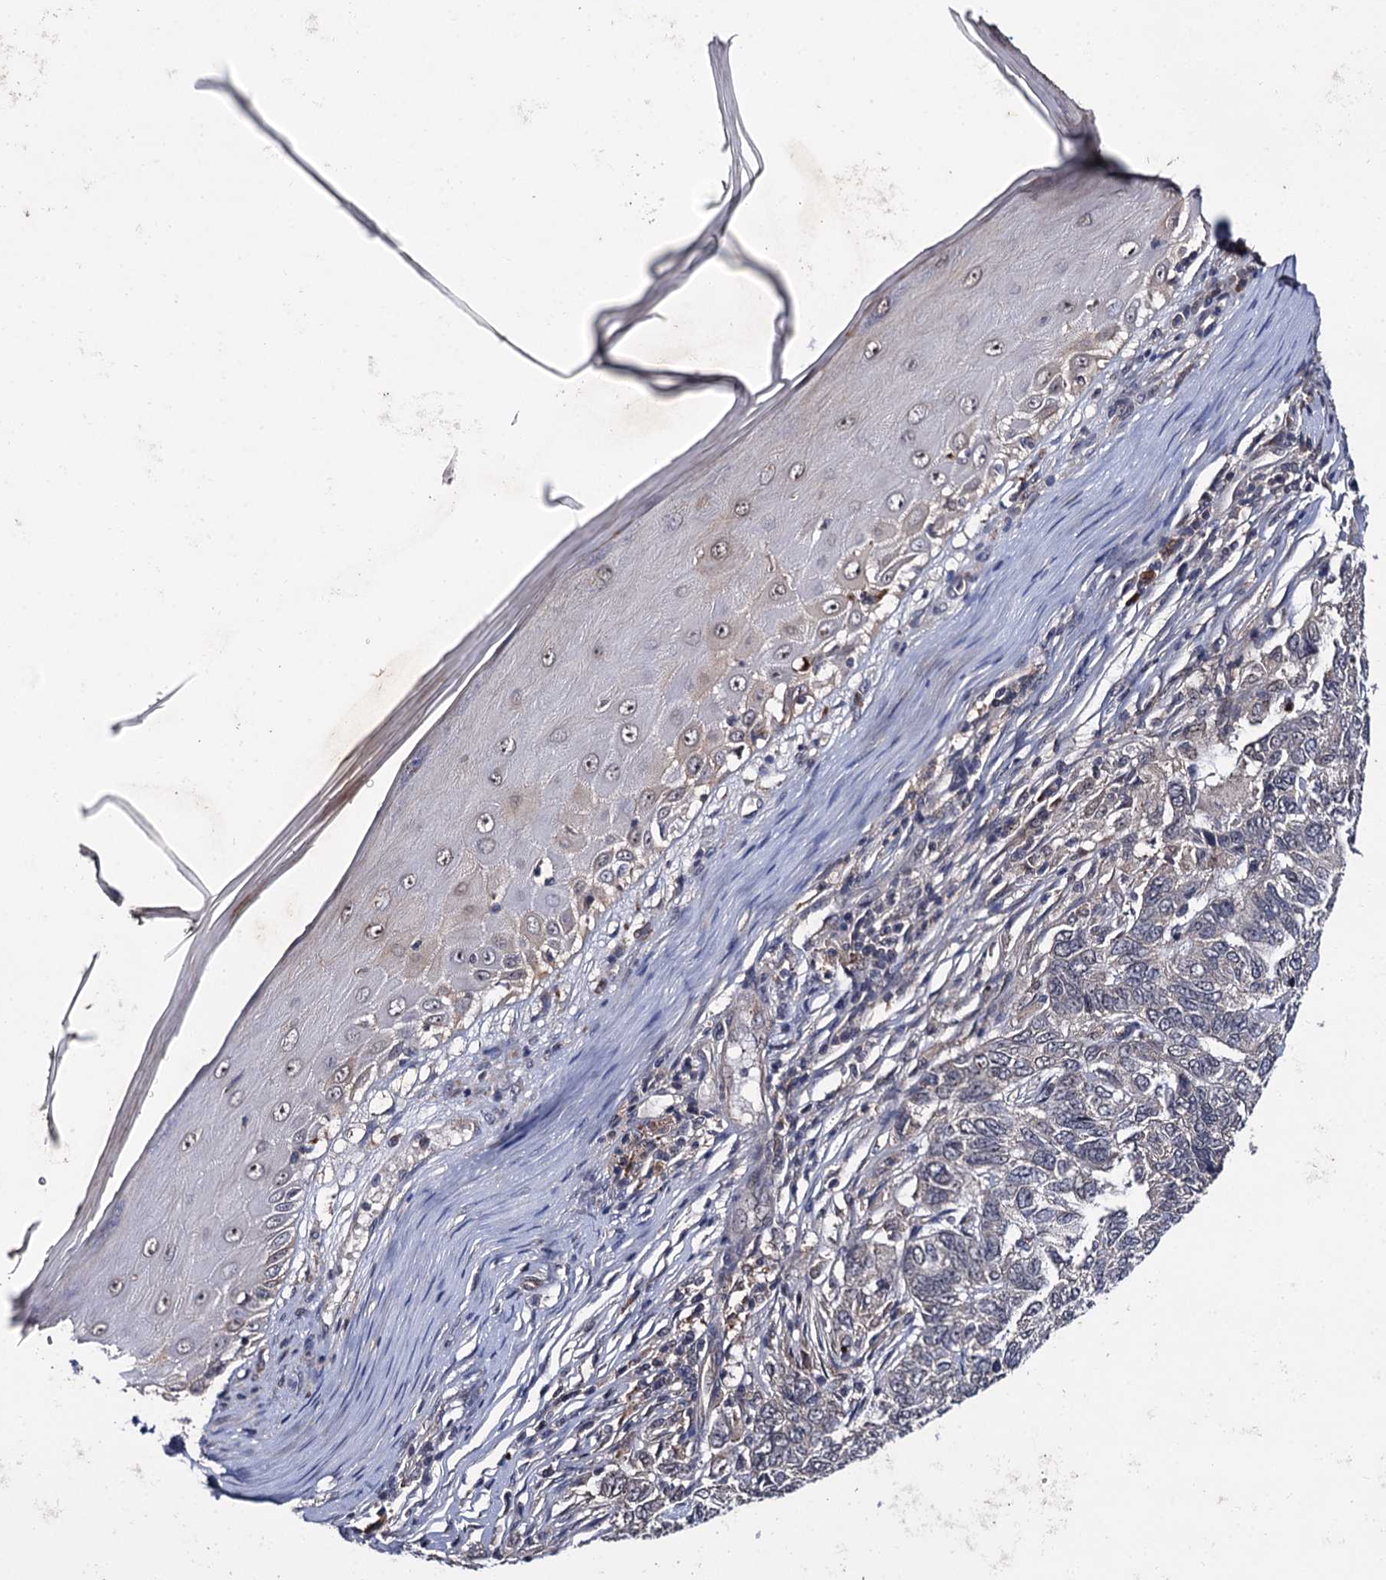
{"staining": {"intensity": "negative", "quantity": "none", "location": "none"}, "tissue": "skin cancer", "cell_type": "Tumor cells", "image_type": "cancer", "snomed": [{"axis": "morphology", "description": "Basal cell carcinoma"}, {"axis": "topography", "description": "Skin"}], "caption": "Tumor cells show no significant expression in skin basal cell carcinoma.", "gene": "LRRC63", "patient": {"sex": "female", "age": 65}}